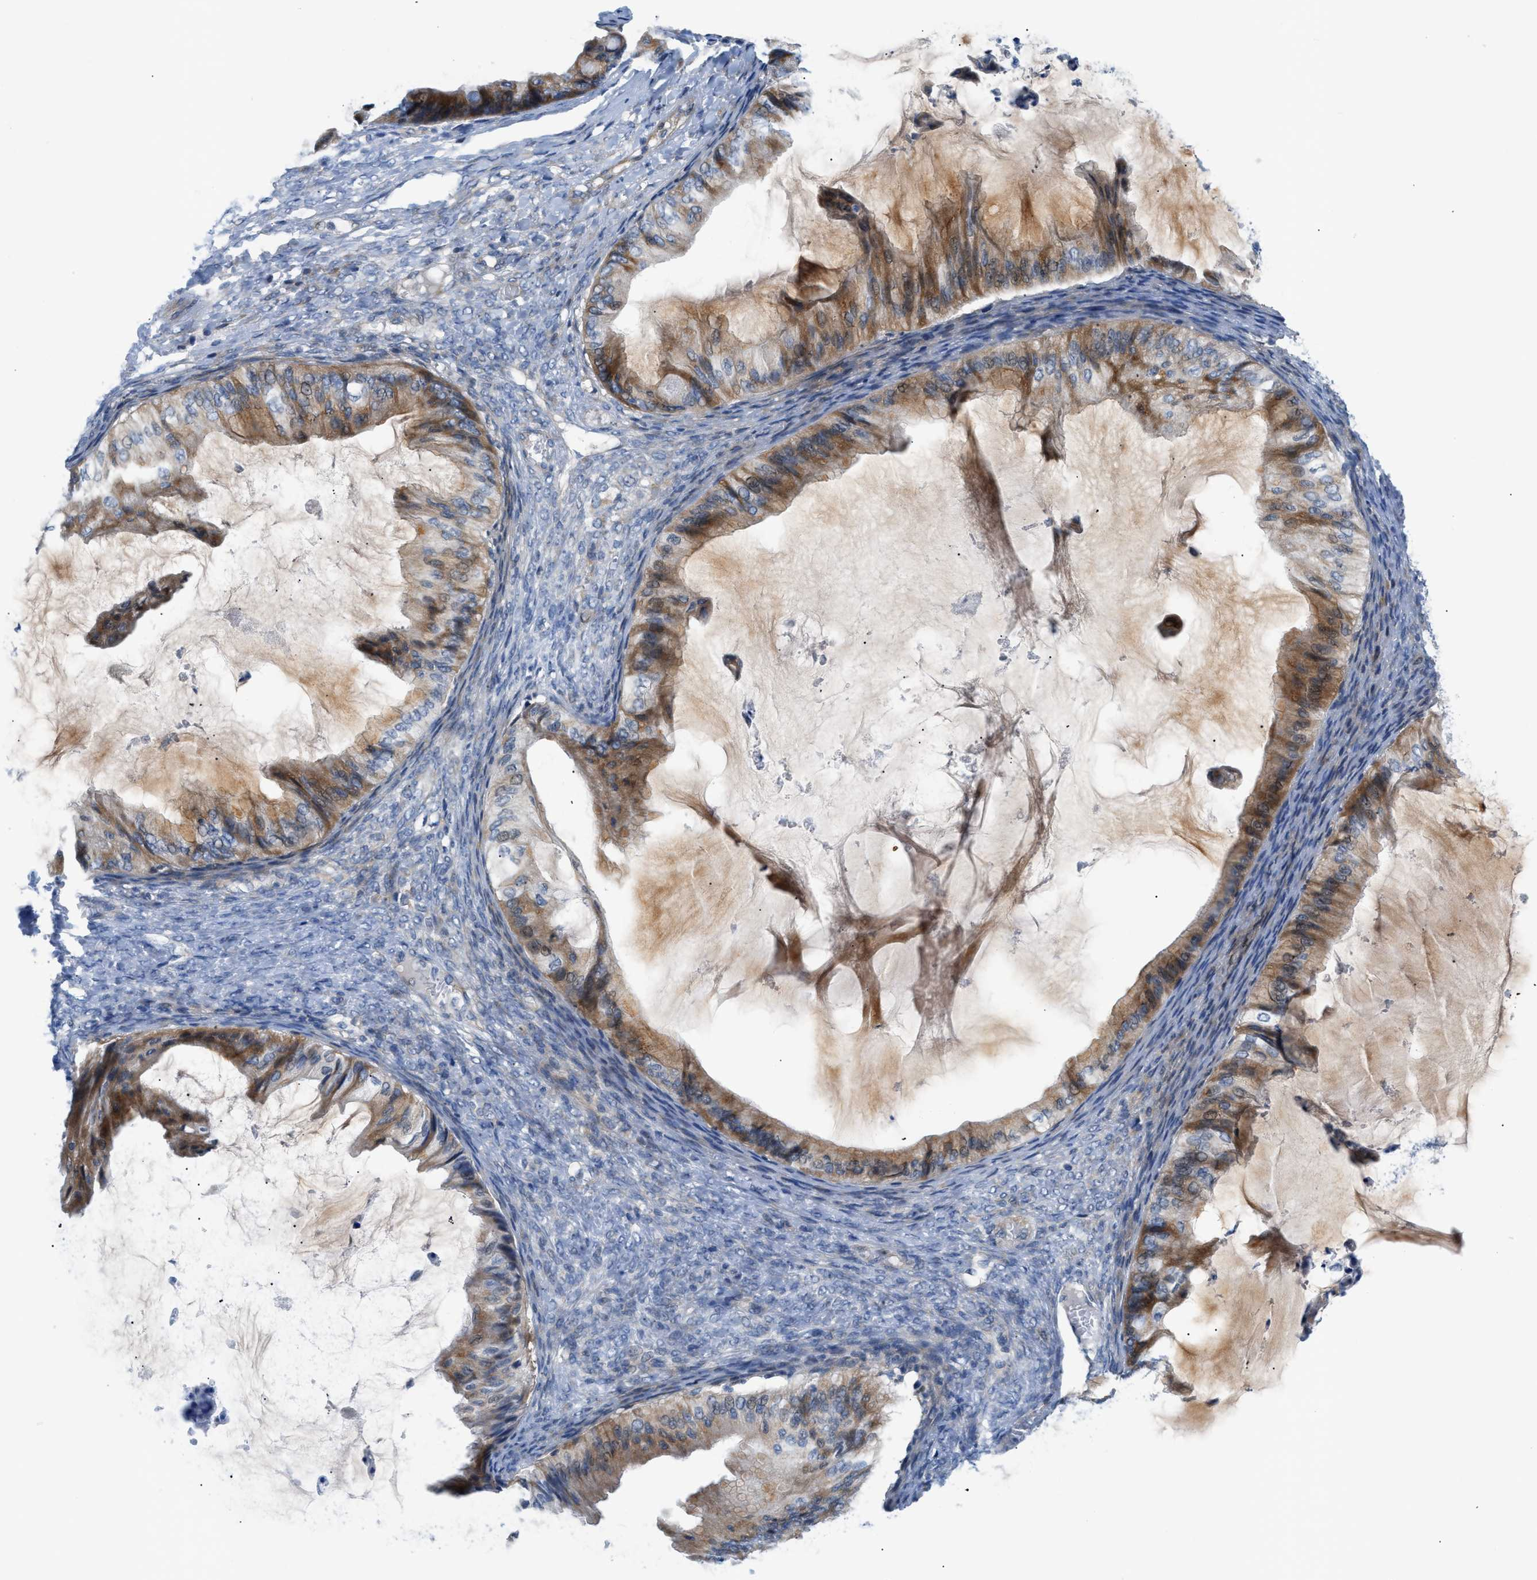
{"staining": {"intensity": "moderate", "quantity": ">75%", "location": "cytoplasmic/membranous,nuclear"}, "tissue": "ovarian cancer", "cell_type": "Tumor cells", "image_type": "cancer", "snomed": [{"axis": "morphology", "description": "Cystadenocarcinoma, mucinous, NOS"}, {"axis": "topography", "description": "Ovary"}], "caption": "Moderate cytoplasmic/membranous and nuclear expression is identified in approximately >75% of tumor cells in ovarian cancer (mucinous cystadenocarcinoma).", "gene": "FDCSP", "patient": {"sex": "female", "age": 61}}